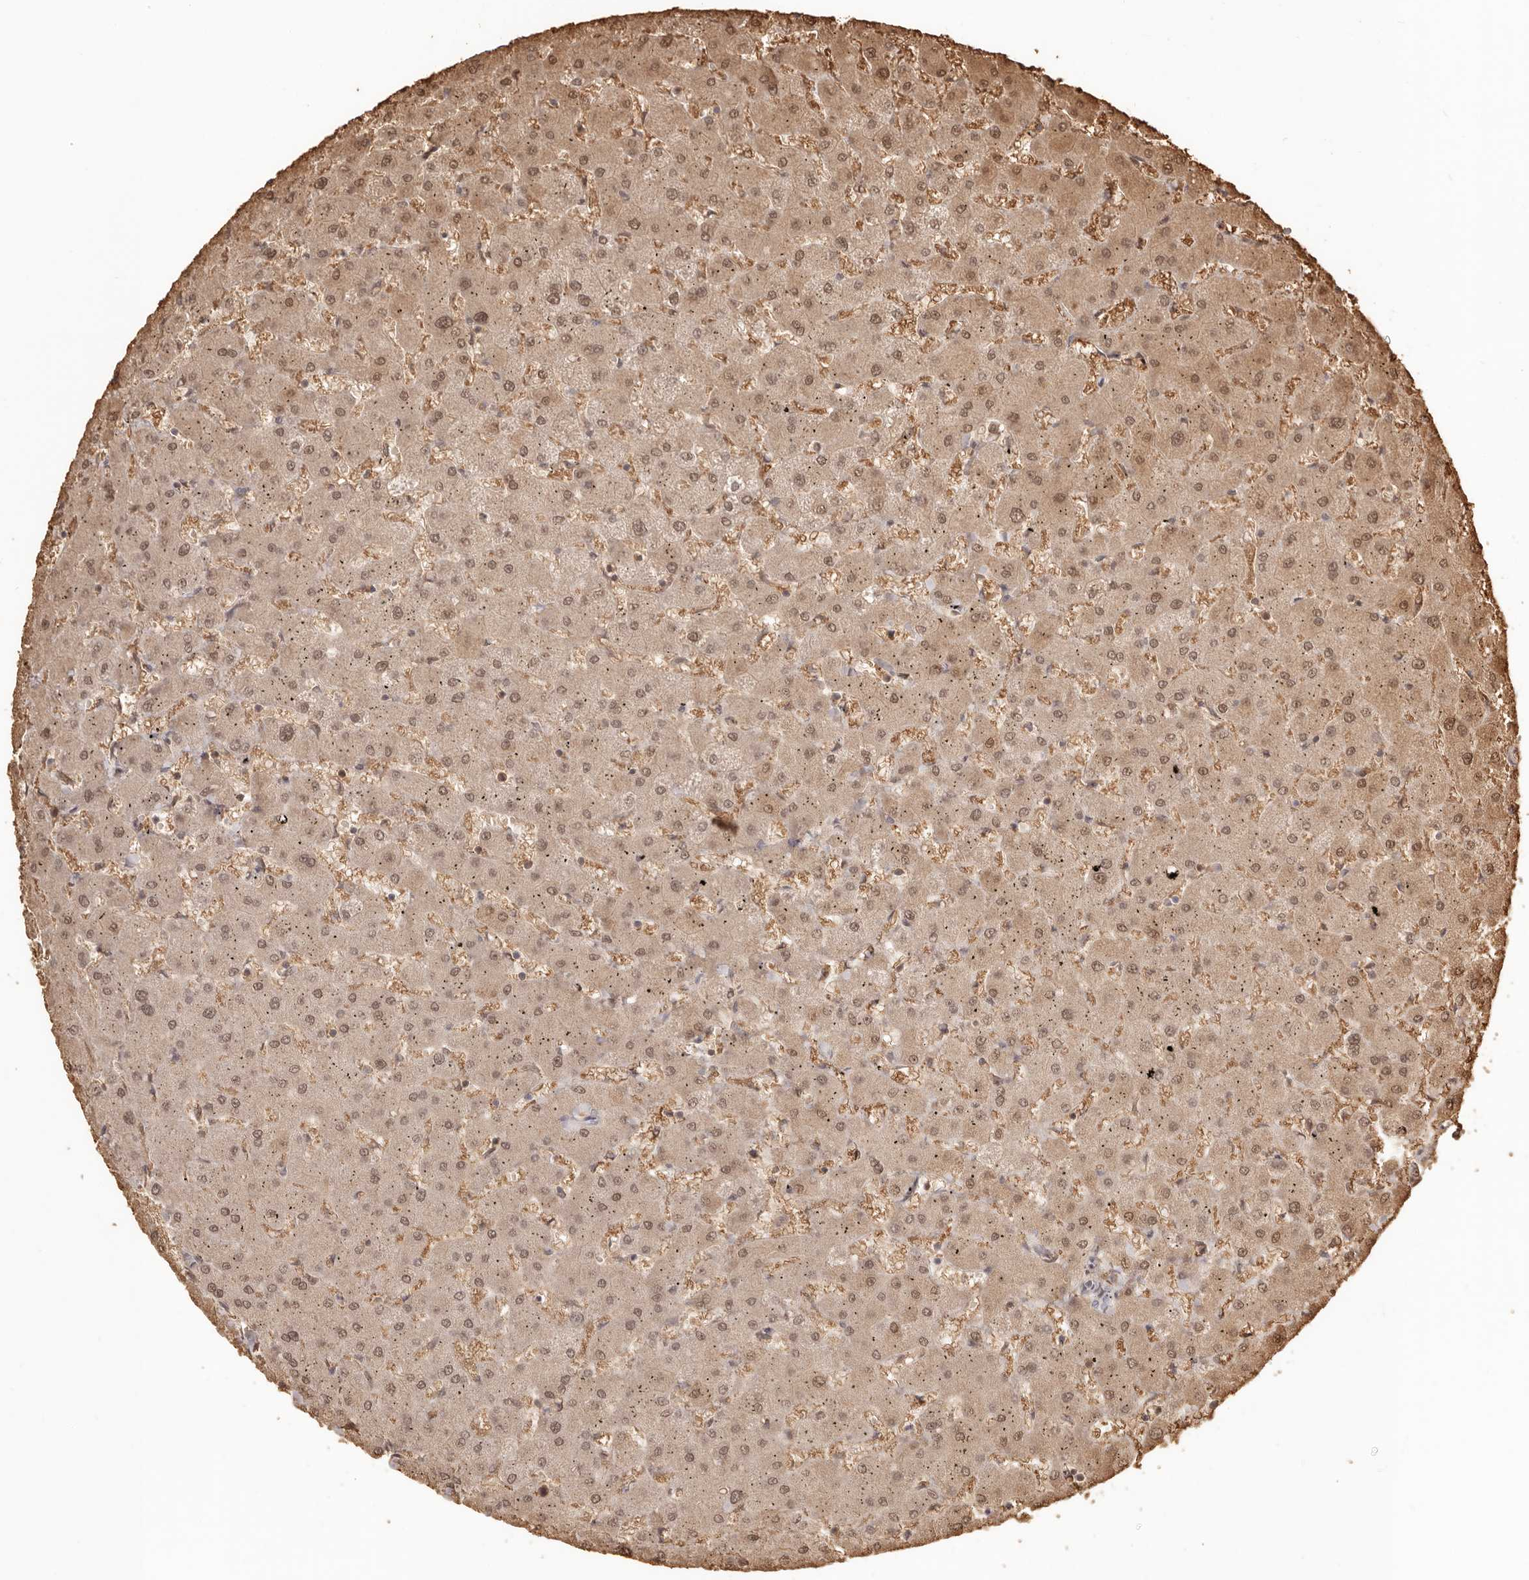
{"staining": {"intensity": "weak", "quantity": "<25%", "location": "cytoplasmic/membranous"}, "tissue": "liver", "cell_type": "Cholangiocytes", "image_type": "normal", "snomed": [{"axis": "morphology", "description": "Normal tissue, NOS"}, {"axis": "topography", "description": "Liver"}], "caption": "High power microscopy image of an immunohistochemistry (IHC) photomicrograph of benign liver, revealing no significant positivity in cholangiocytes. (DAB IHC with hematoxylin counter stain).", "gene": "FABP1", "patient": {"sex": "female", "age": 63}}